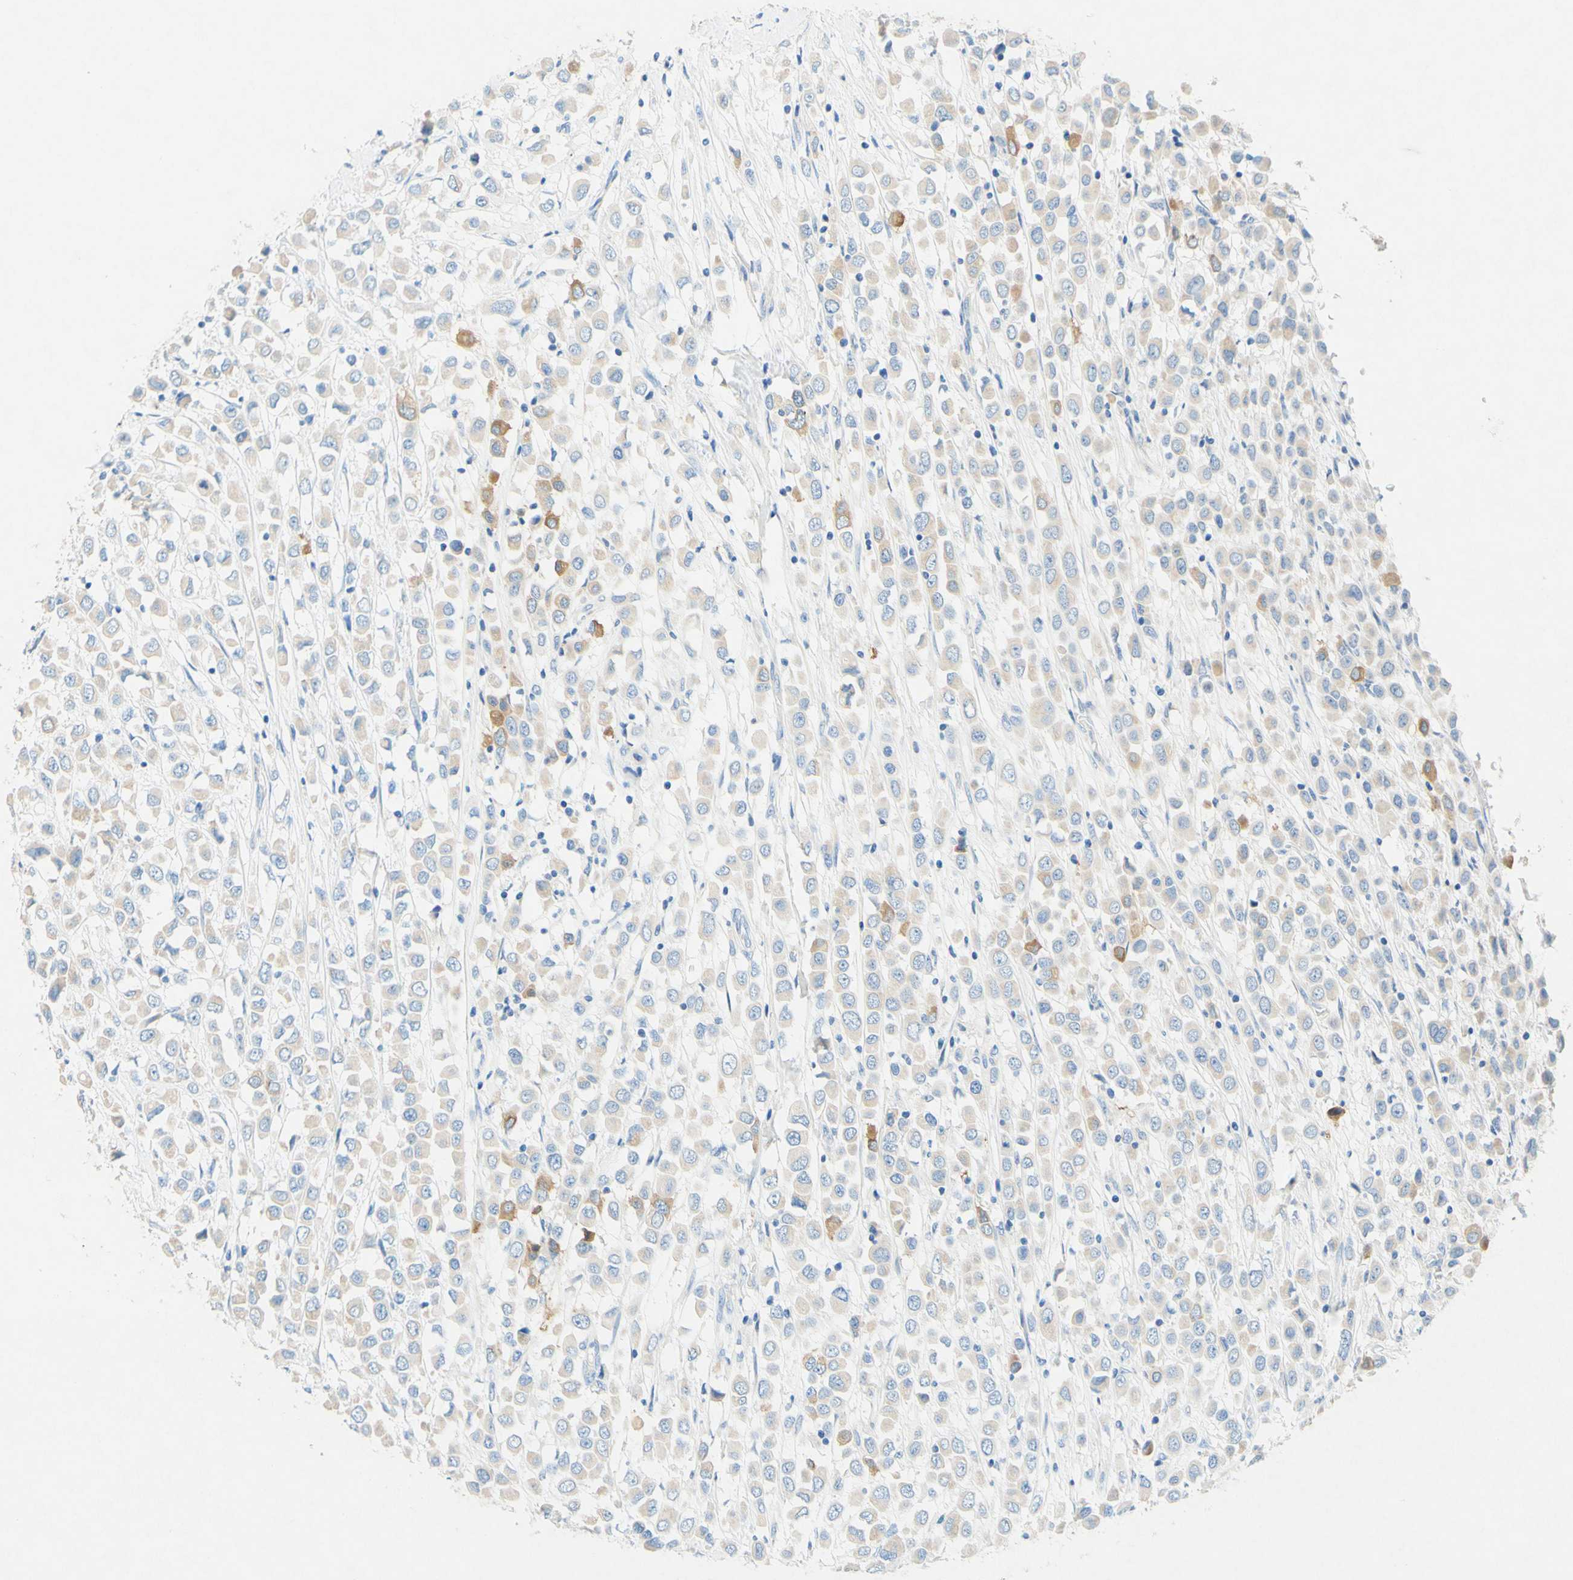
{"staining": {"intensity": "moderate", "quantity": "<25%", "location": "cytoplasmic/membranous"}, "tissue": "breast cancer", "cell_type": "Tumor cells", "image_type": "cancer", "snomed": [{"axis": "morphology", "description": "Duct carcinoma"}, {"axis": "topography", "description": "Breast"}], "caption": "Immunohistochemical staining of intraductal carcinoma (breast) shows low levels of moderate cytoplasmic/membranous staining in approximately <25% of tumor cells. (IHC, brightfield microscopy, high magnification).", "gene": "SLC46A1", "patient": {"sex": "female", "age": 61}}